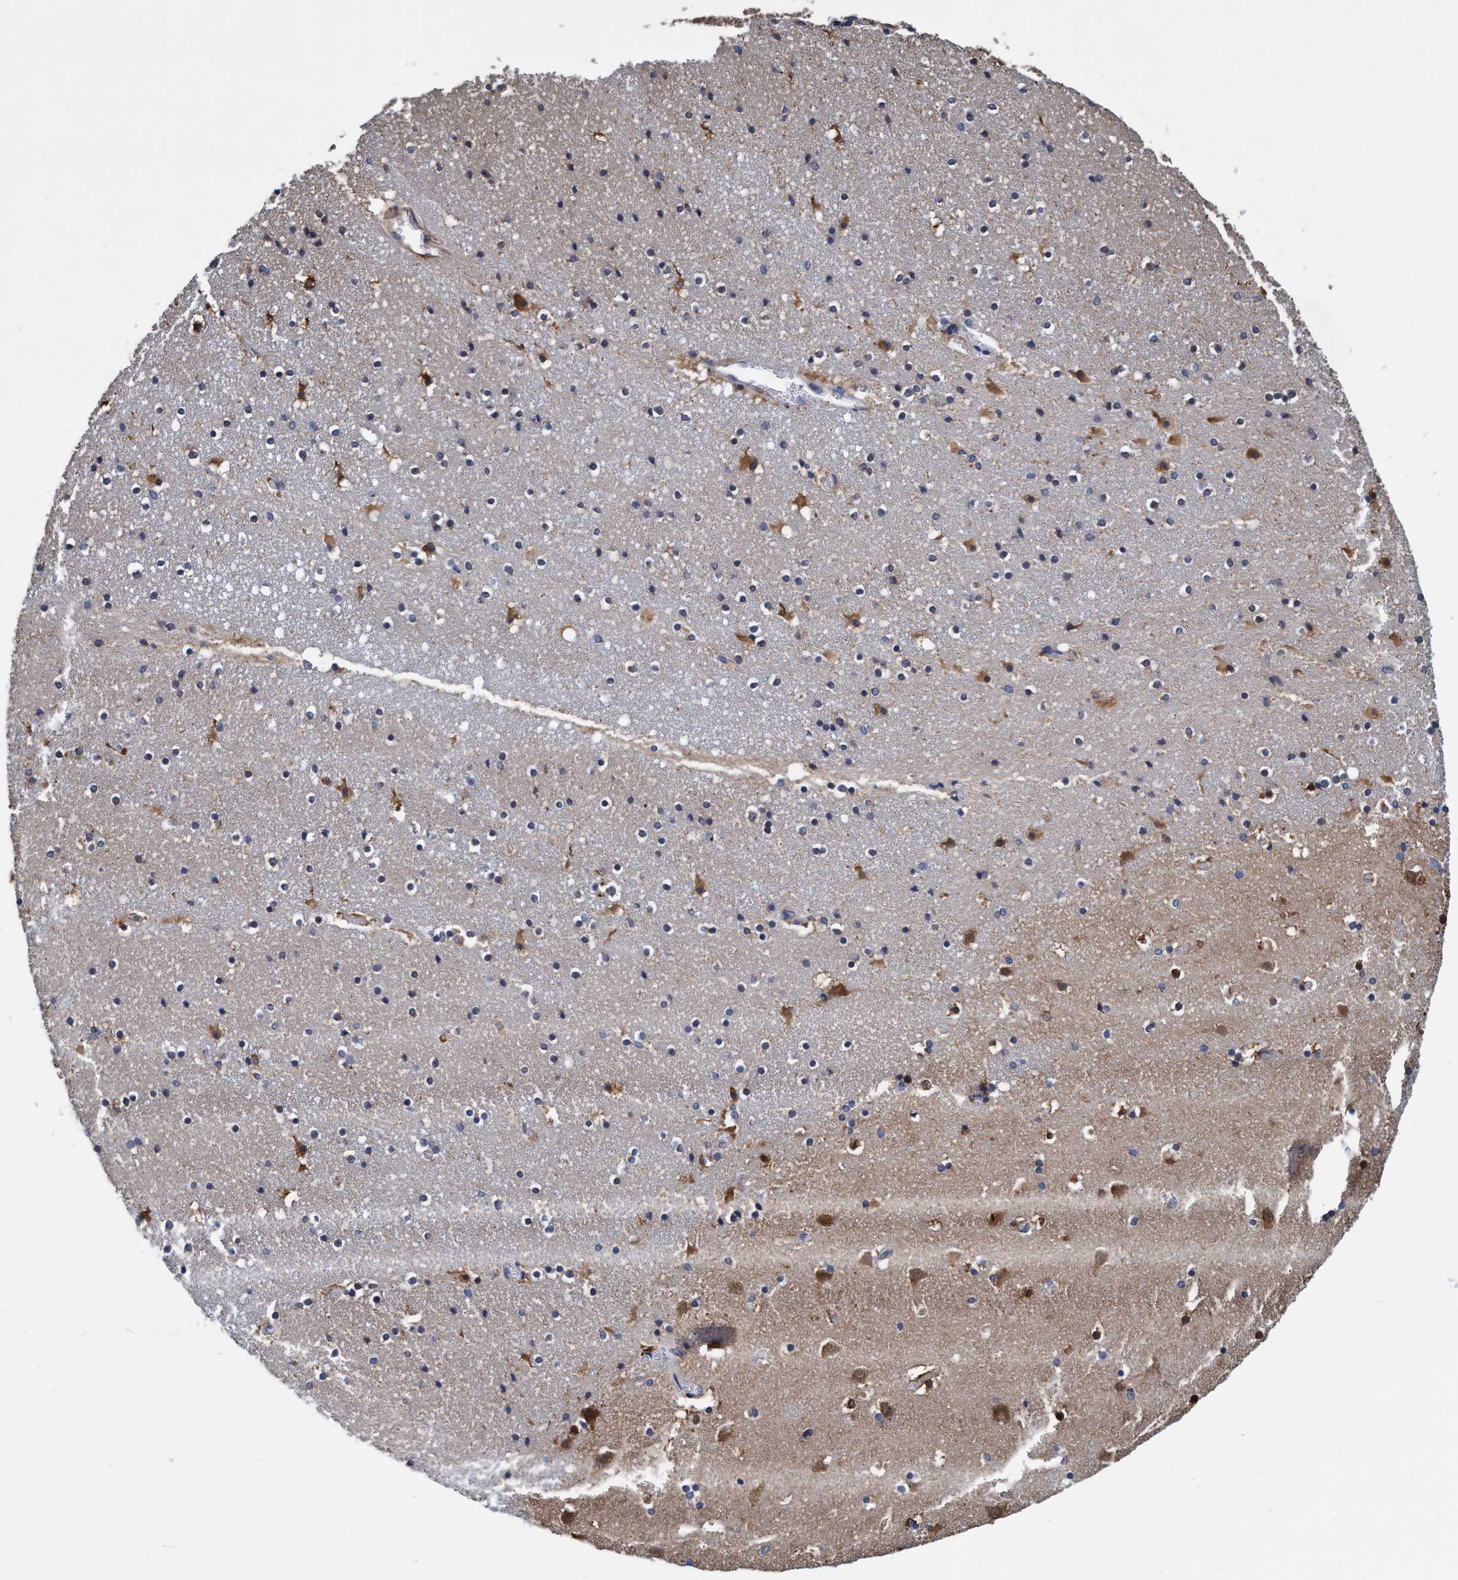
{"staining": {"intensity": "moderate", "quantity": "25%-75%", "location": "cytoplasmic/membranous"}, "tissue": "caudate", "cell_type": "Glial cells", "image_type": "normal", "snomed": [{"axis": "morphology", "description": "Normal tissue, NOS"}, {"axis": "topography", "description": "Lateral ventricle wall"}], "caption": "Protein analysis of normal caudate exhibits moderate cytoplasmic/membranous positivity in approximately 25%-75% of glial cells. (DAB IHC, brown staining for protein, blue staining for nuclei).", "gene": "CALCOCO2", "patient": {"sex": "male", "age": 45}}